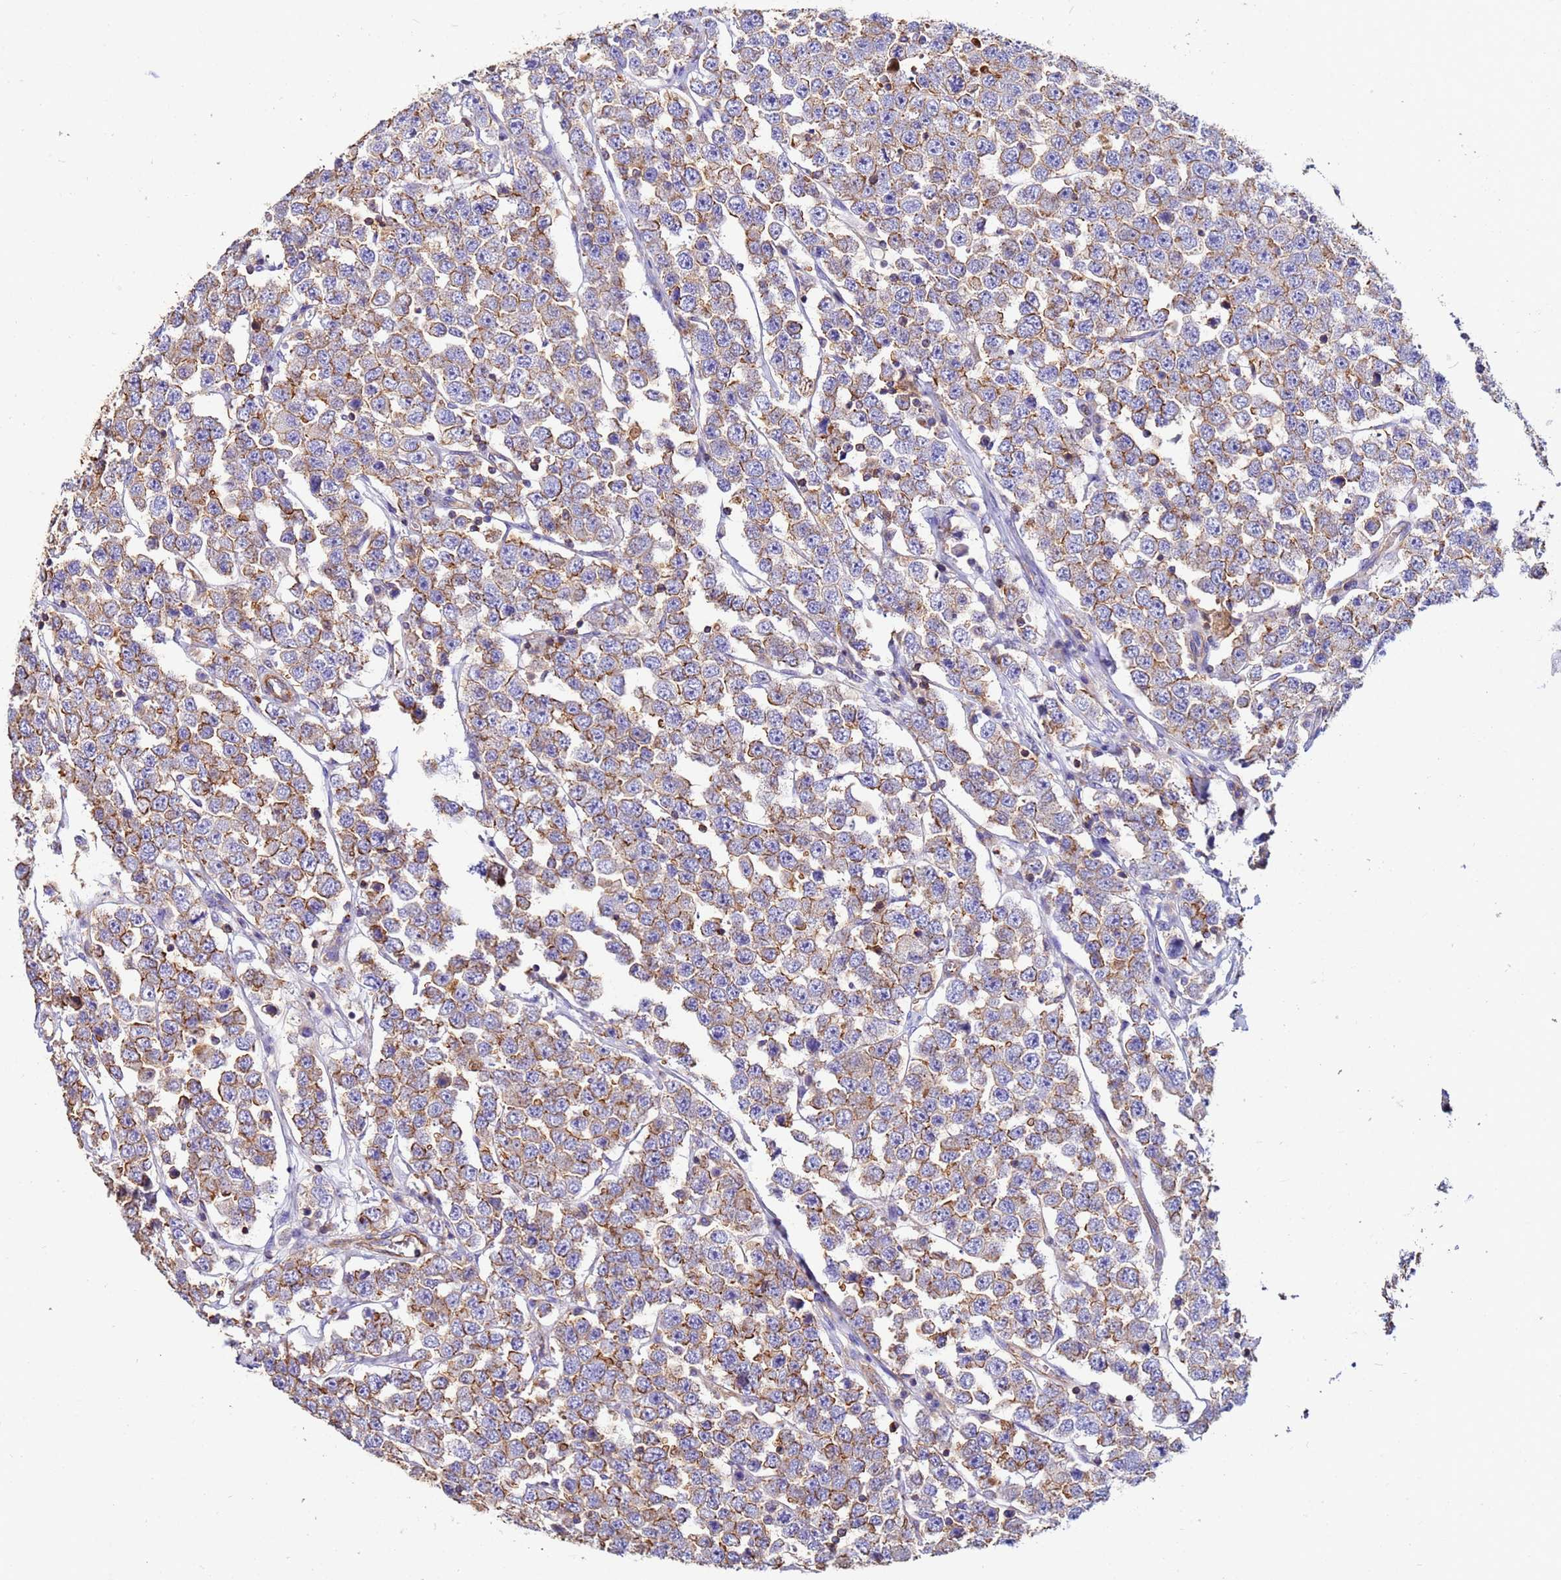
{"staining": {"intensity": "moderate", "quantity": ">75%", "location": "cytoplasmic/membranous"}, "tissue": "testis cancer", "cell_type": "Tumor cells", "image_type": "cancer", "snomed": [{"axis": "morphology", "description": "Seminoma, NOS"}, {"axis": "topography", "description": "Testis"}], "caption": "About >75% of tumor cells in human testis cancer reveal moderate cytoplasmic/membranous protein staining as visualized by brown immunohistochemical staining.", "gene": "POTEE", "patient": {"sex": "male", "age": 28}}